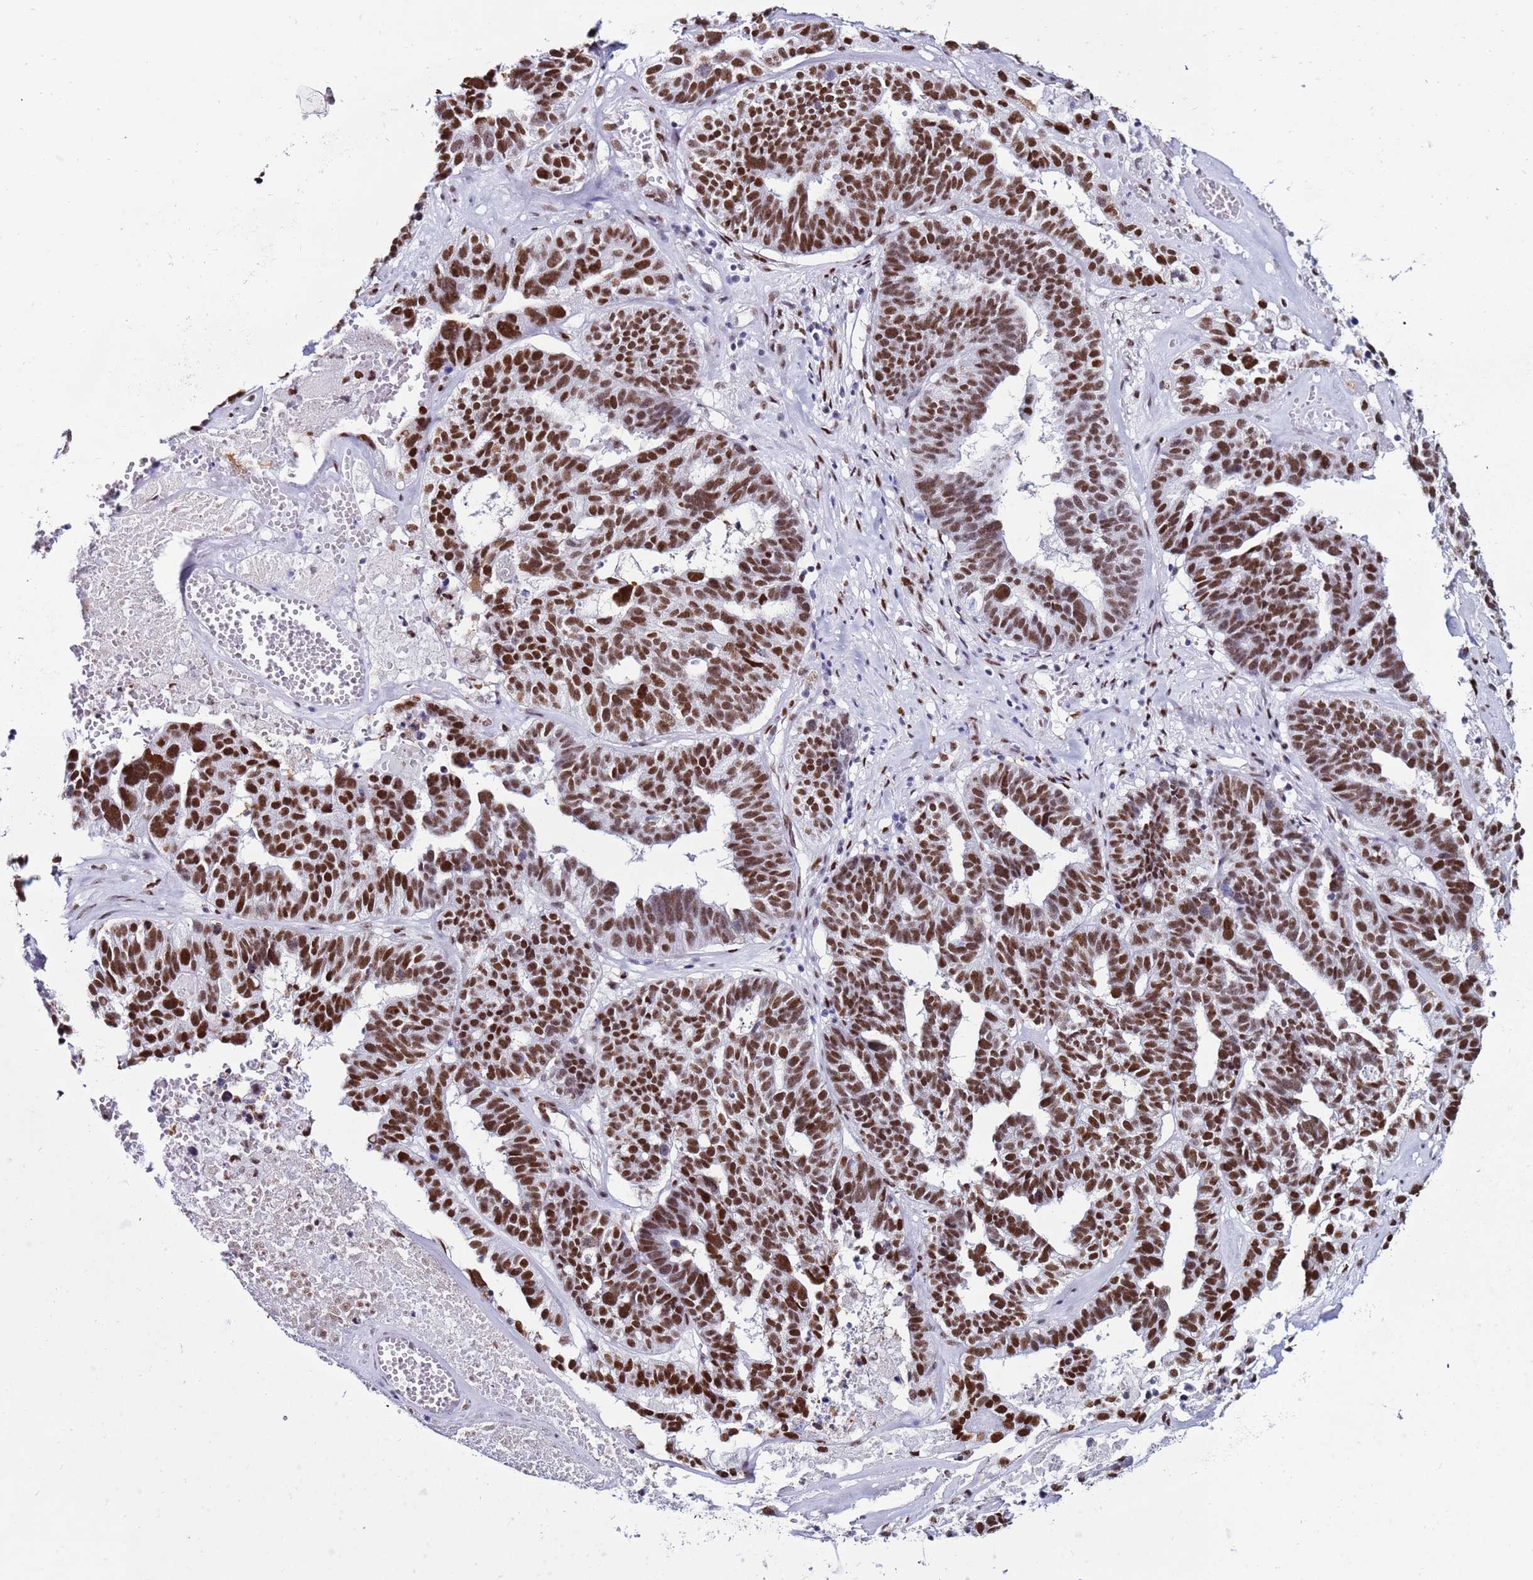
{"staining": {"intensity": "strong", "quantity": ">75%", "location": "nuclear"}, "tissue": "ovarian cancer", "cell_type": "Tumor cells", "image_type": "cancer", "snomed": [{"axis": "morphology", "description": "Cystadenocarcinoma, serous, NOS"}, {"axis": "topography", "description": "Ovary"}], "caption": "DAB (3,3'-diaminobenzidine) immunohistochemical staining of ovarian cancer reveals strong nuclear protein staining in about >75% of tumor cells. (Stains: DAB (3,3'-diaminobenzidine) in brown, nuclei in blue, Microscopy: brightfield microscopy at high magnification).", "gene": "KPNA4", "patient": {"sex": "female", "age": 59}}